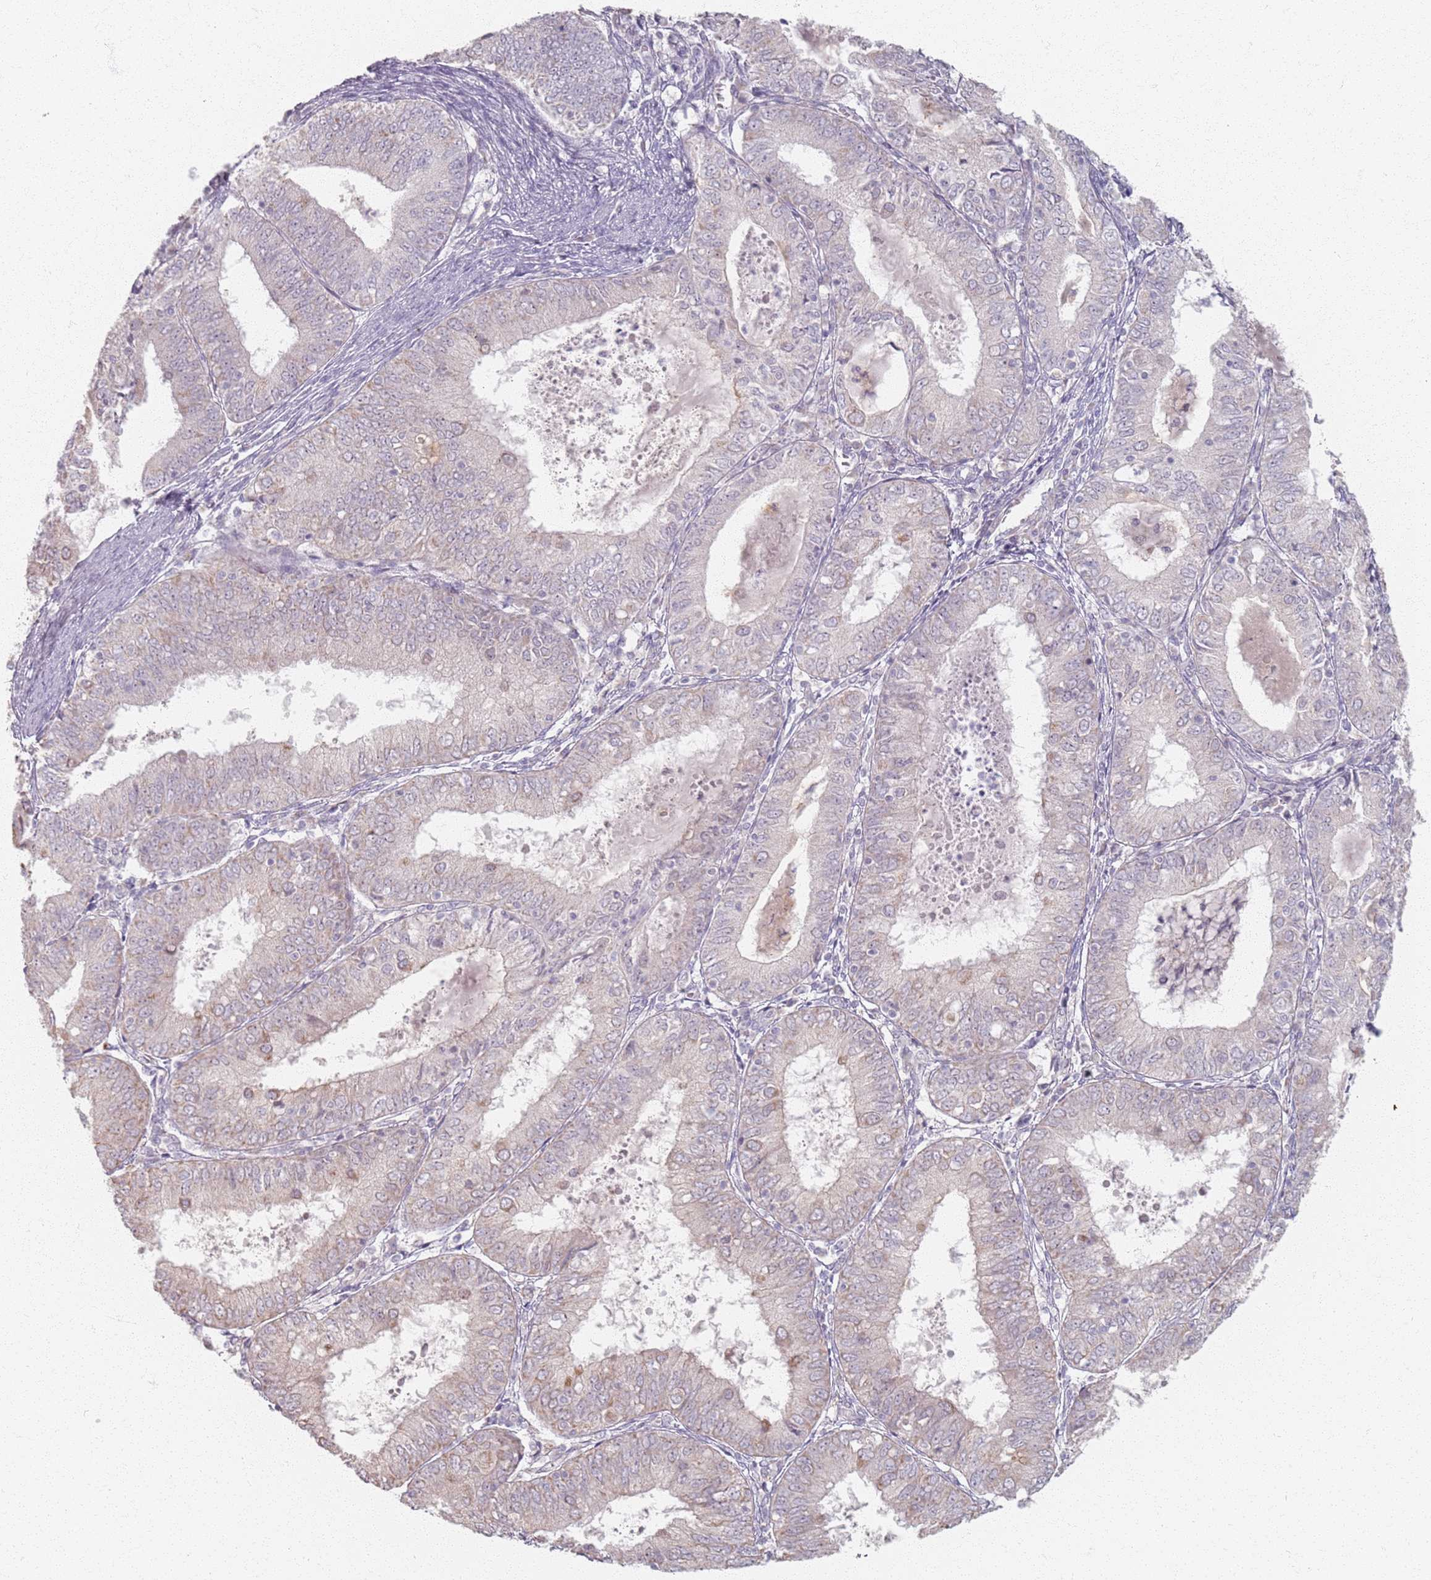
{"staining": {"intensity": "negative", "quantity": "none", "location": "none"}, "tissue": "endometrial cancer", "cell_type": "Tumor cells", "image_type": "cancer", "snomed": [{"axis": "morphology", "description": "Adenocarcinoma, NOS"}, {"axis": "topography", "description": "Endometrium"}], "caption": "Immunohistochemical staining of human endometrial adenocarcinoma exhibits no significant positivity in tumor cells. (DAB (3,3'-diaminobenzidine) IHC, high magnification).", "gene": "PKD2L2", "patient": {"sex": "female", "age": 57}}